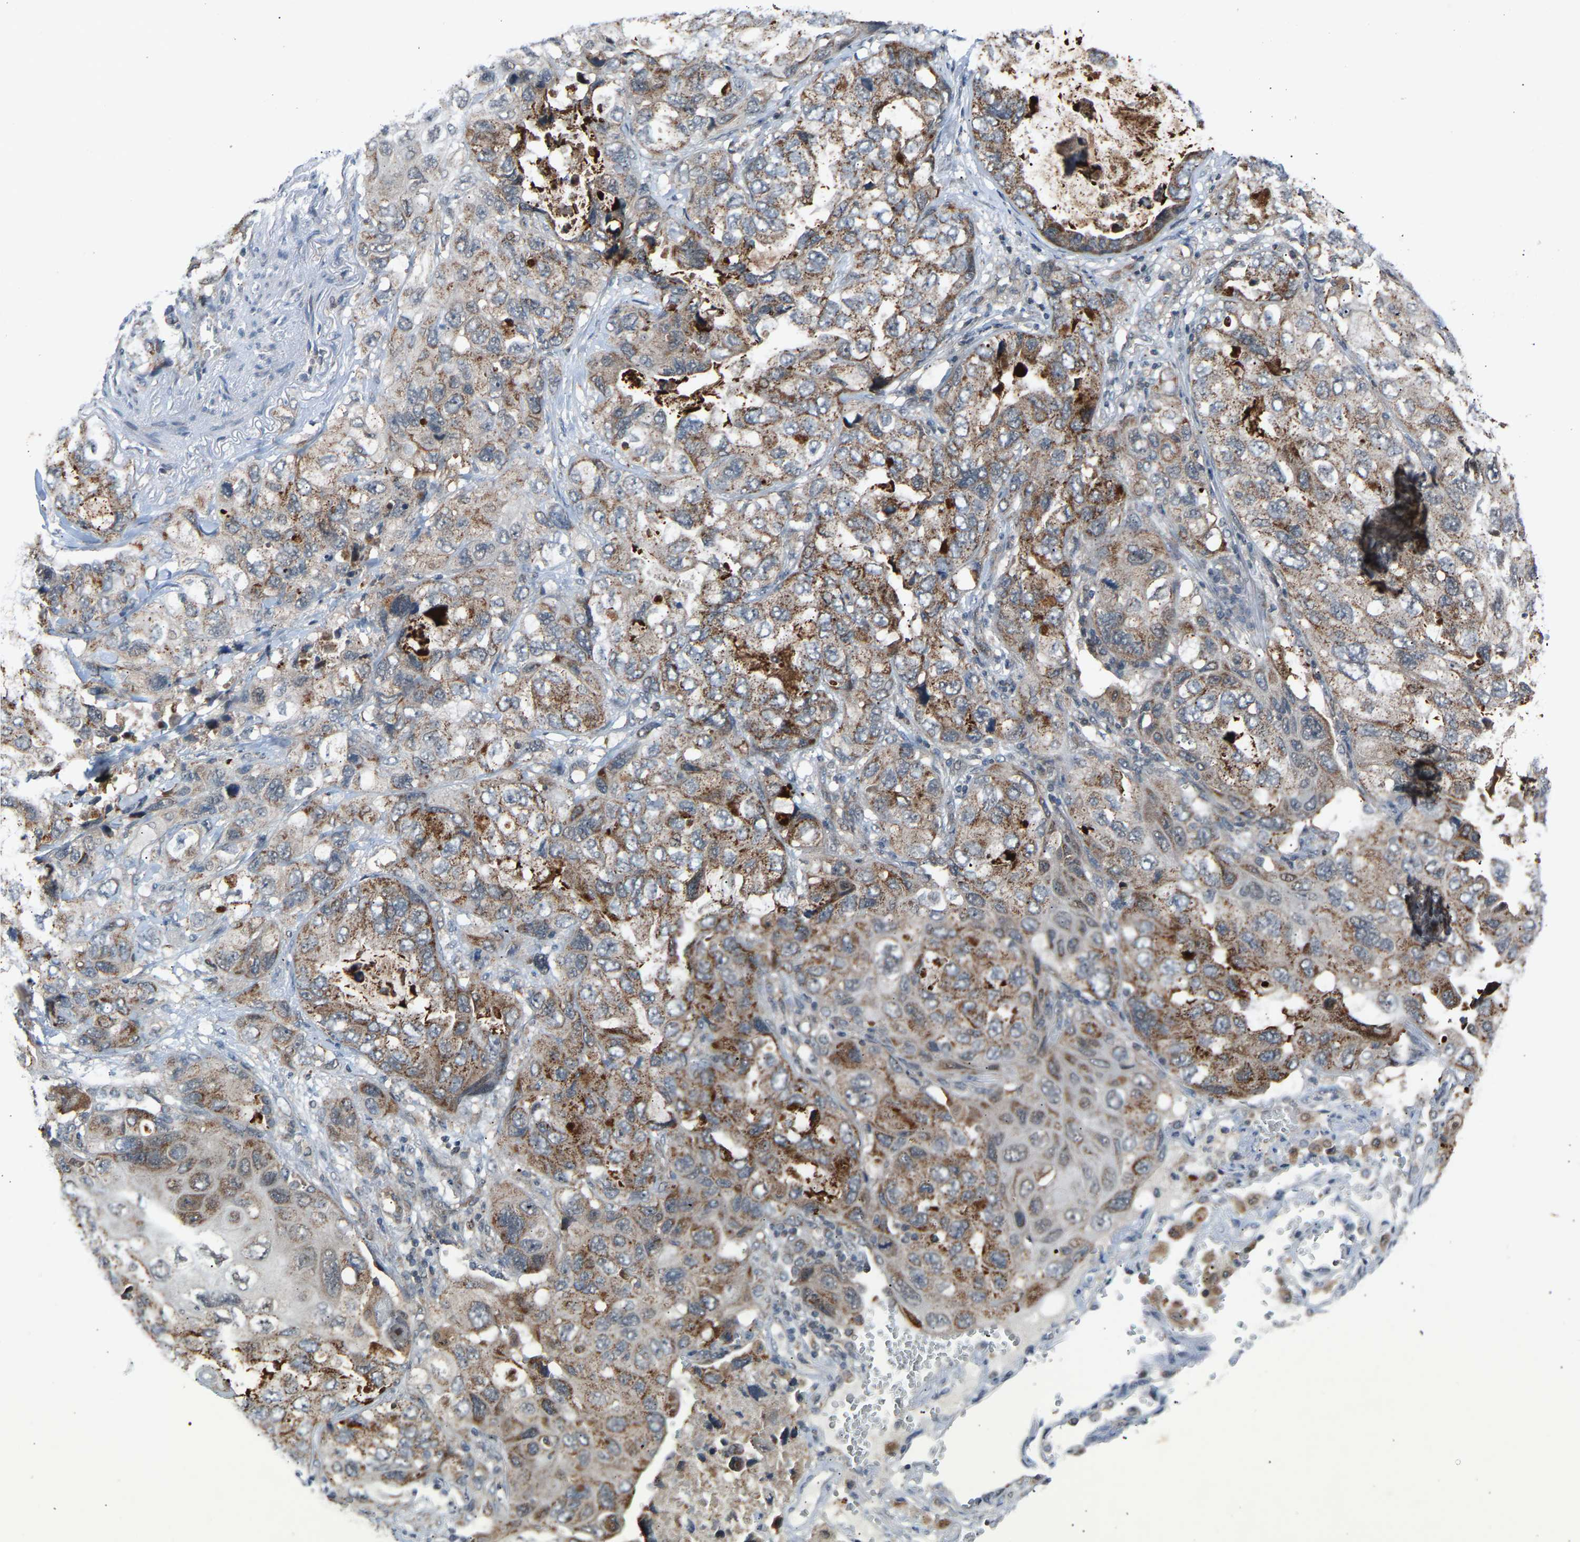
{"staining": {"intensity": "moderate", "quantity": "25%-75%", "location": "cytoplasmic/membranous"}, "tissue": "lung cancer", "cell_type": "Tumor cells", "image_type": "cancer", "snomed": [{"axis": "morphology", "description": "Squamous cell carcinoma, NOS"}, {"axis": "topography", "description": "Lung"}], "caption": "DAB (3,3'-diaminobenzidine) immunohistochemical staining of human lung cancer shows moderate cytoplasmic/membranous protein staining in approximately 25%-75% of tumor cells.", "gene": "SLIRP", "patient": {"sex": "female", "age": 73}}